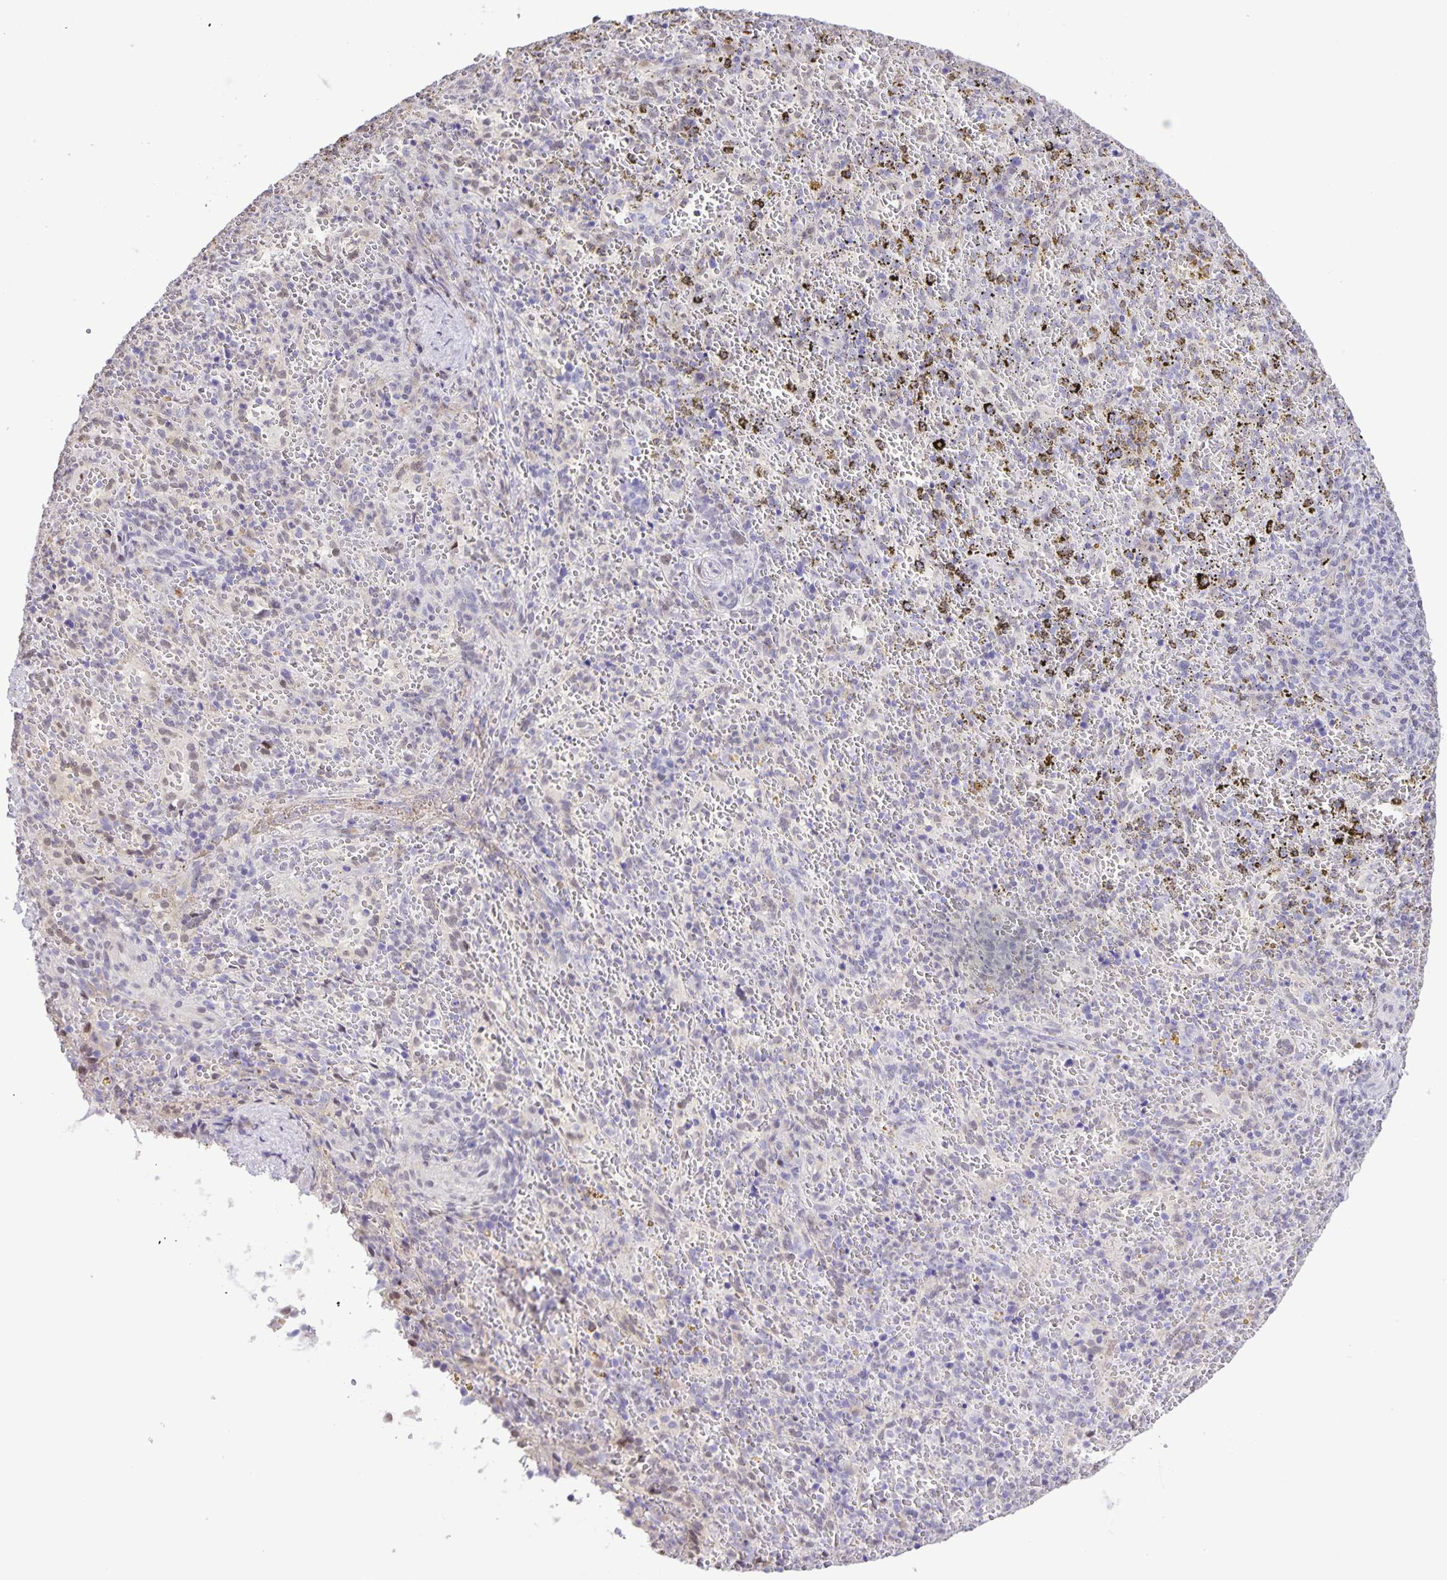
{"staining": {"intensity": "negative", "quantity": "none", "location": "none"}, "tissue": "spleen", "cell_type": "Cells in red pulp", "image_type": "normal", "snomed": [{"axis": "morphology", "description": "Normal tissue, NOS"}, {"axis": "topography", "description": "Spleen"}], "caption": "Immunohistochemical staining of benign spleen displays no significant positivity in cells in red pulp.", "gene": "ONECUT2", "patient": {"sex": "female", "age": 50}}